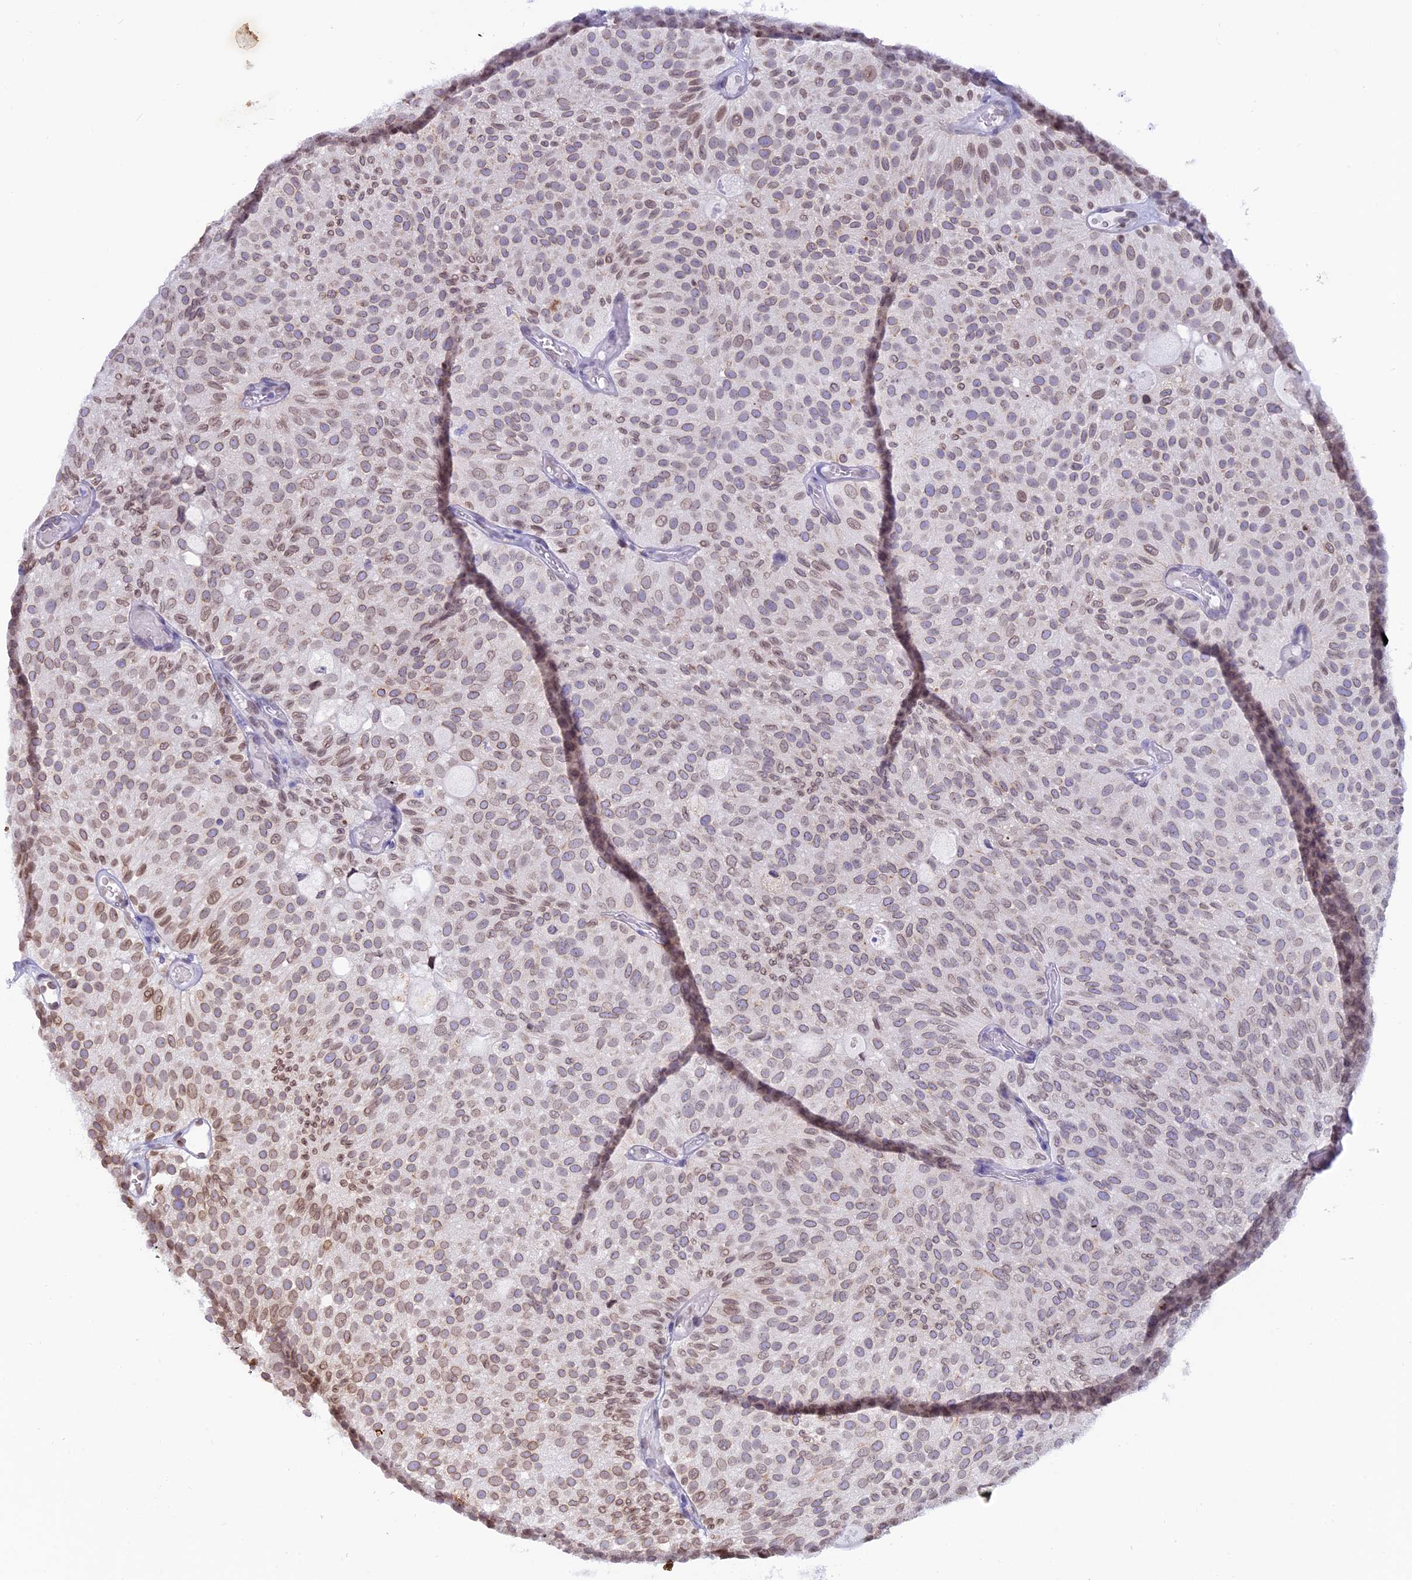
{"staining": {"intensity": "weak", "quantity": ">75%", "location": "cytoplasmic/membranous,nuclear"}, "tissue": "urothelial cancer", "cell_type": "Tumor cells", "image_type": "cancer", "snomed": [{"axis": "morphology", "description": "Urothelial carcinoma, Low grade"}, {"axis": "topography", "description": "Urinary bladder"}], "caption": "Immunohistochemical staining of human urothelial cancer demonstrates weak cytoplasmic/membranous and nuclear protein expression in about >75% of tumor cells. (DAB (3,3'-diaminobenzidine) = brown stain, brightfield microscopy at high magnification).", "gene": "TMPRSS7", "patient": {"sex": "male", "age": 78}}